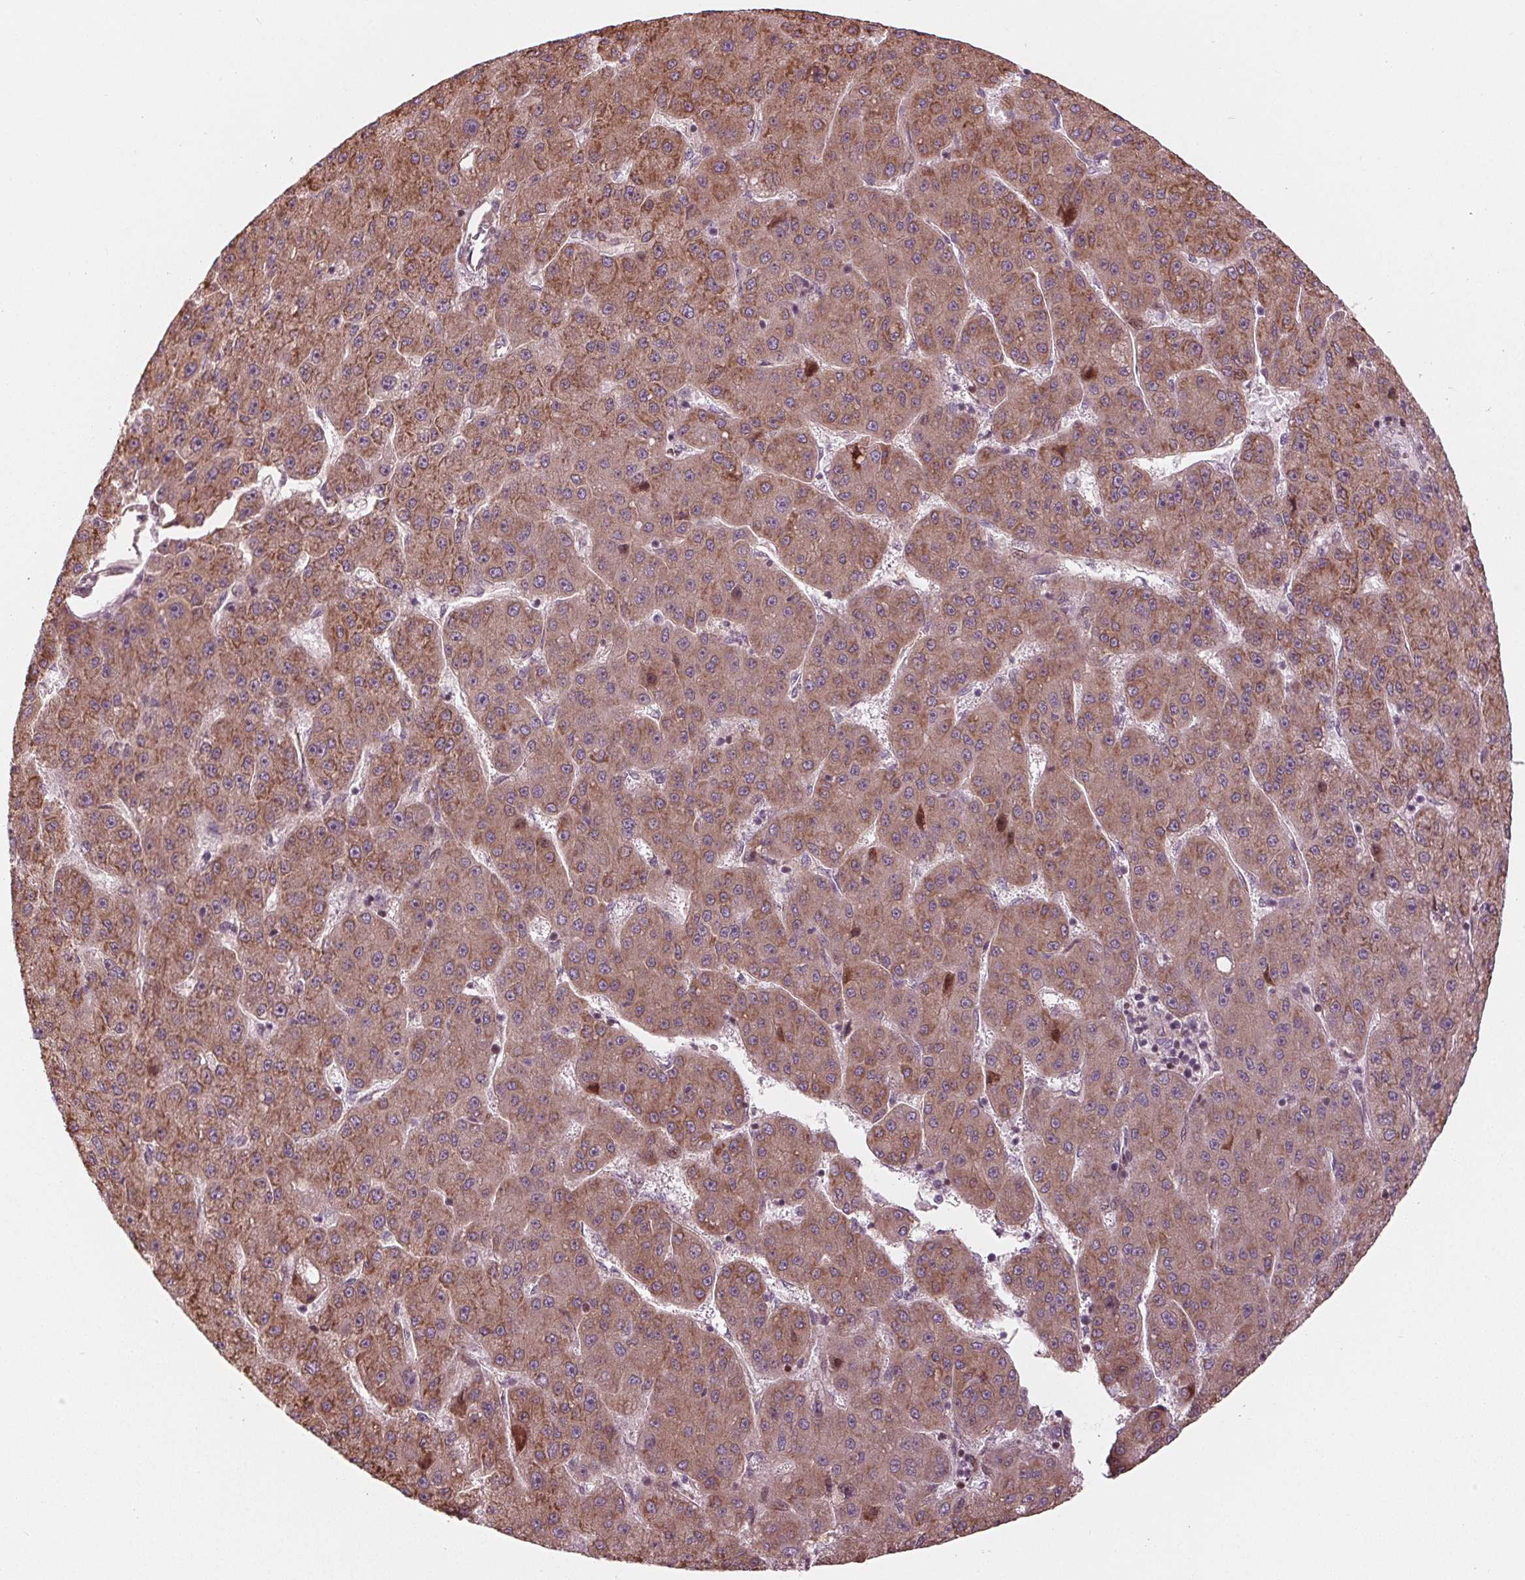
{"staining": {"intensity": "moderate", "quantity": ">75%", "location": "cytoplasmic/membranous"}, "tissue": "liver cancer", "cell_type": "Tumor cells", "image_type": "cancer", "snomed": [{"axis": "morphology", "description": "Carcinoma, Hepatocellular, NOS"}, {"axis": "topography", "description": "Liver"}], "caption": "Protein expression analysis of hepatocellular carcinoma (liver) reveals moderate cytoplasmic/membranous expression in approximately >75% of tumor cells.", "gene": "CMIP", "patient": {"sex": "male", "age": 67}}